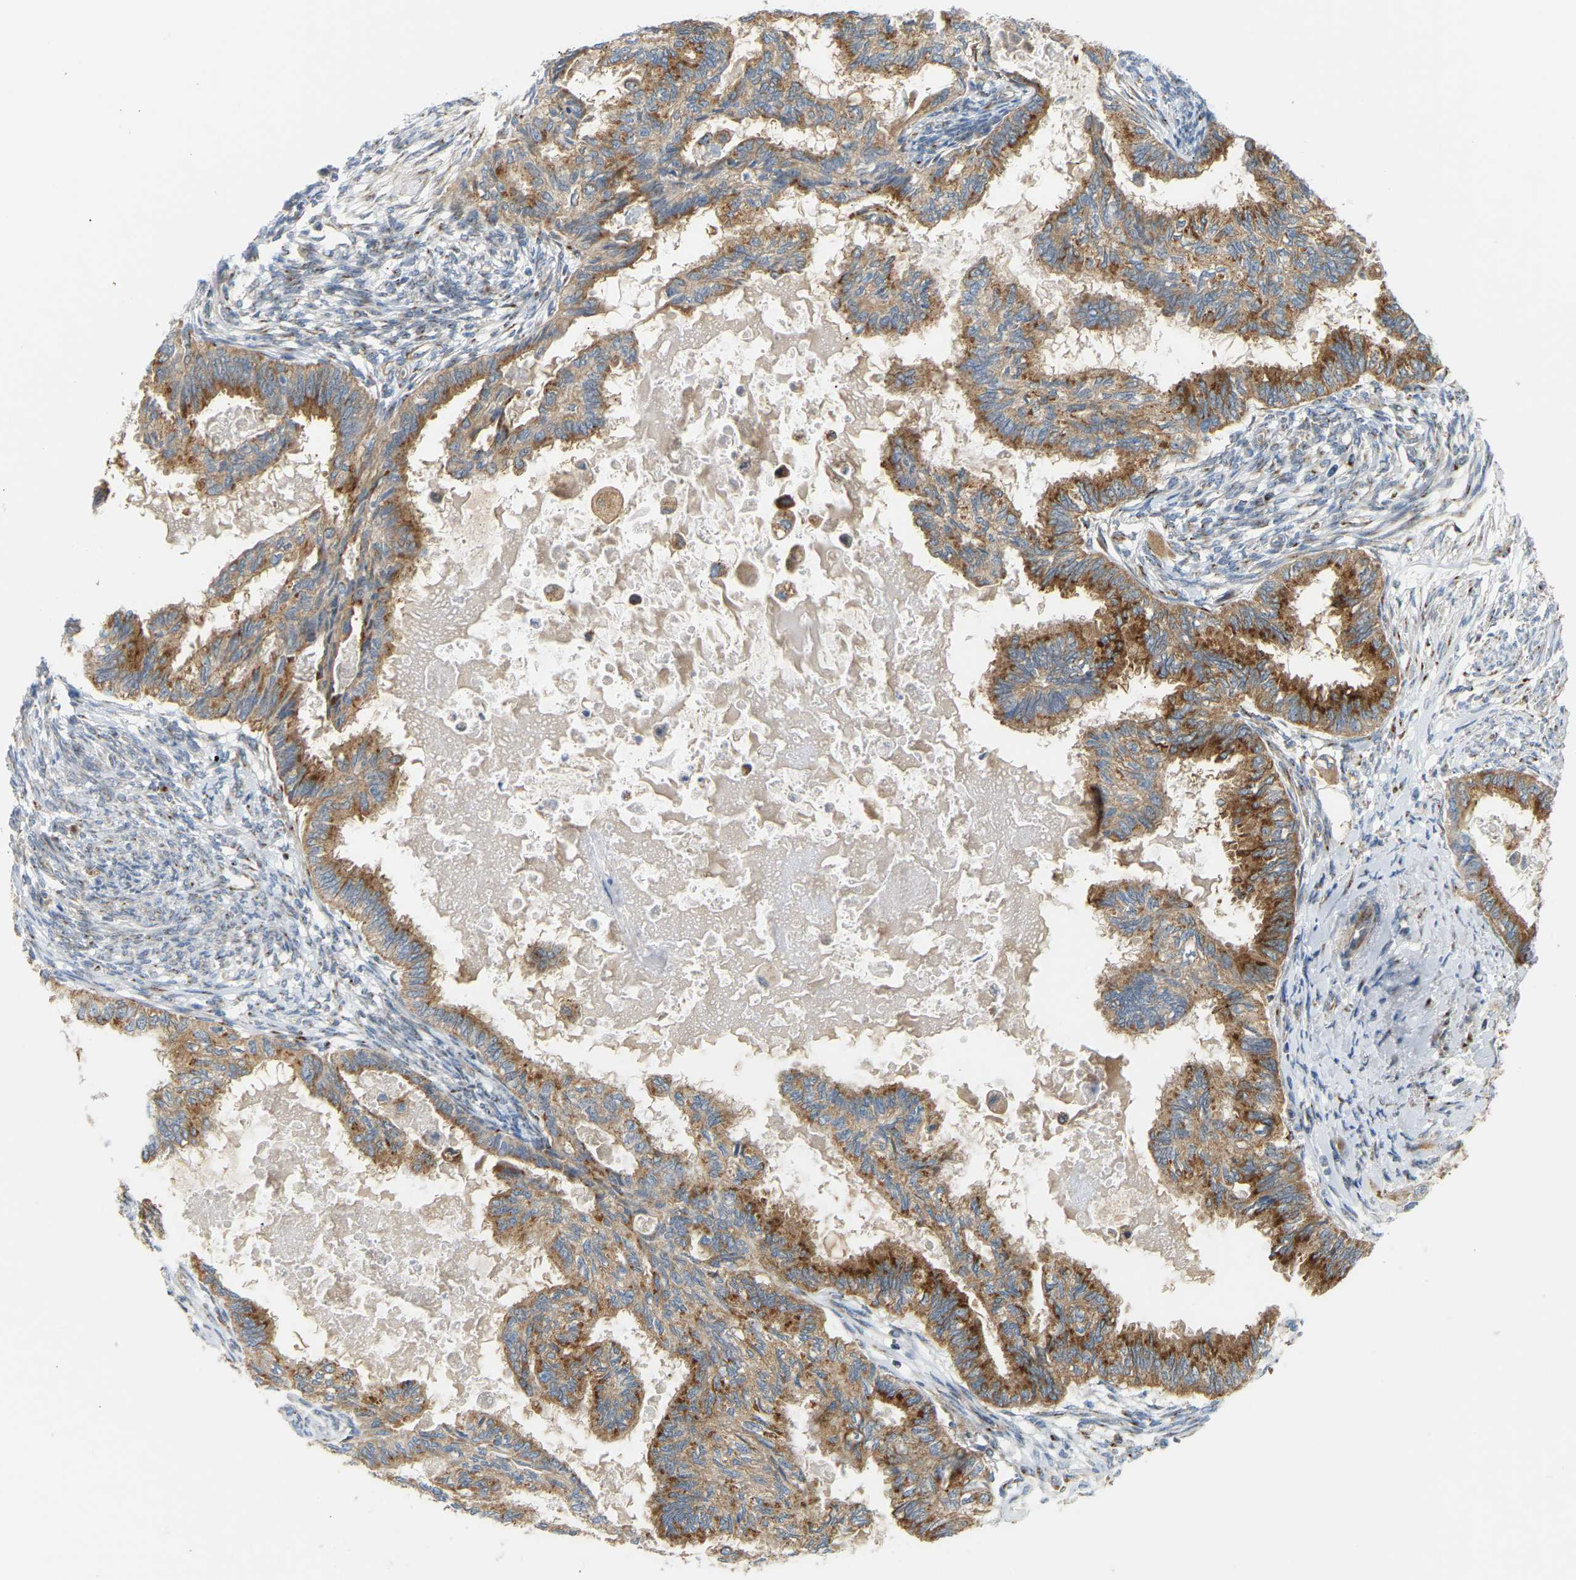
{"staining": {"intensity": "strong", "quantity": ">75%", "location": "cytoplasmic/membranous"}, "tissue": "cervical cancer", "cell_type": "Tumor cells", "image_type": "cancer", "snomed": [{"axis": "morphology", "description": "Normal tissue, NOS"}, {"axis": "morphology", "description": "Adenocarcinoma, NOS"}, {"axis": "topography", "description": "Cervix"}, {"axis": "topography", "description": "Endometrium"}], "caption": "IHC of human cervical cancer displays high levels of strong cytoplasmic/membranous expression in approximately >75% of tumor cells. Immunohistochemistry (ihc) stains the protein in brown and the nuclei are stained blue.", "gene": "YIPF2", "patient": {"sex": "female", "age": 86}}